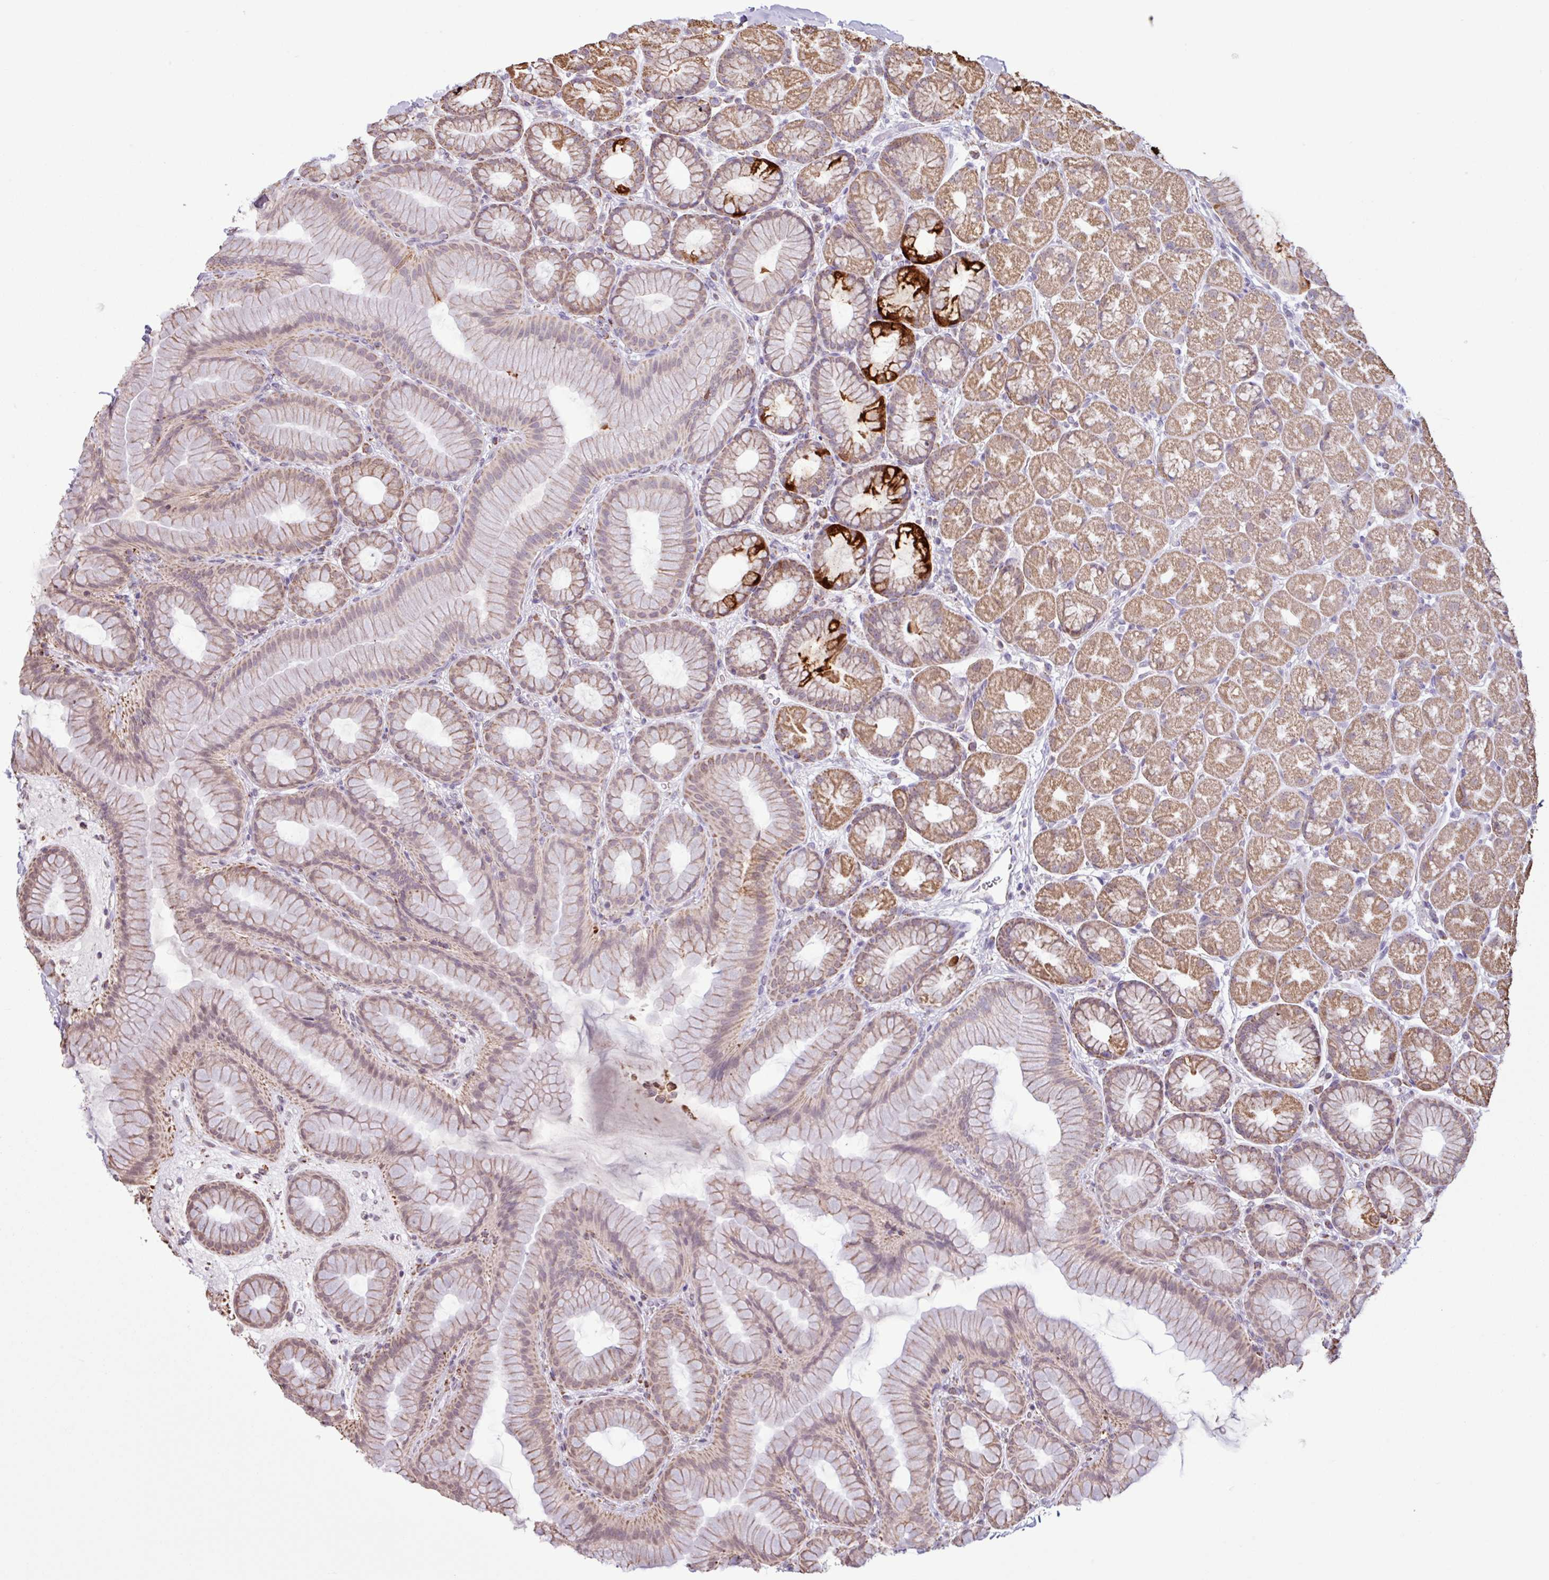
{"staining": {"intensity": "strong", "quantity": "25%-75%", "location": "cytoplasmic/membranous"}, "tissue": "stomach", "cell_type": "Glandular cells", "image_type": "normal", "snomed": [{"axis": "morphology", "description": "Normal tissue, NOS"}, {"axis": "topography", "description": "Stomach, lower"}], "caption": "An immunohistochemistry (IHC) image of unremarkable tissue is shown. Protein staining in brown labels strong cytoplasmic/membranous positivity in stomach within glandular cells.", "gene": "ALG8", "patient": {"sex": "male", "age": 67}}